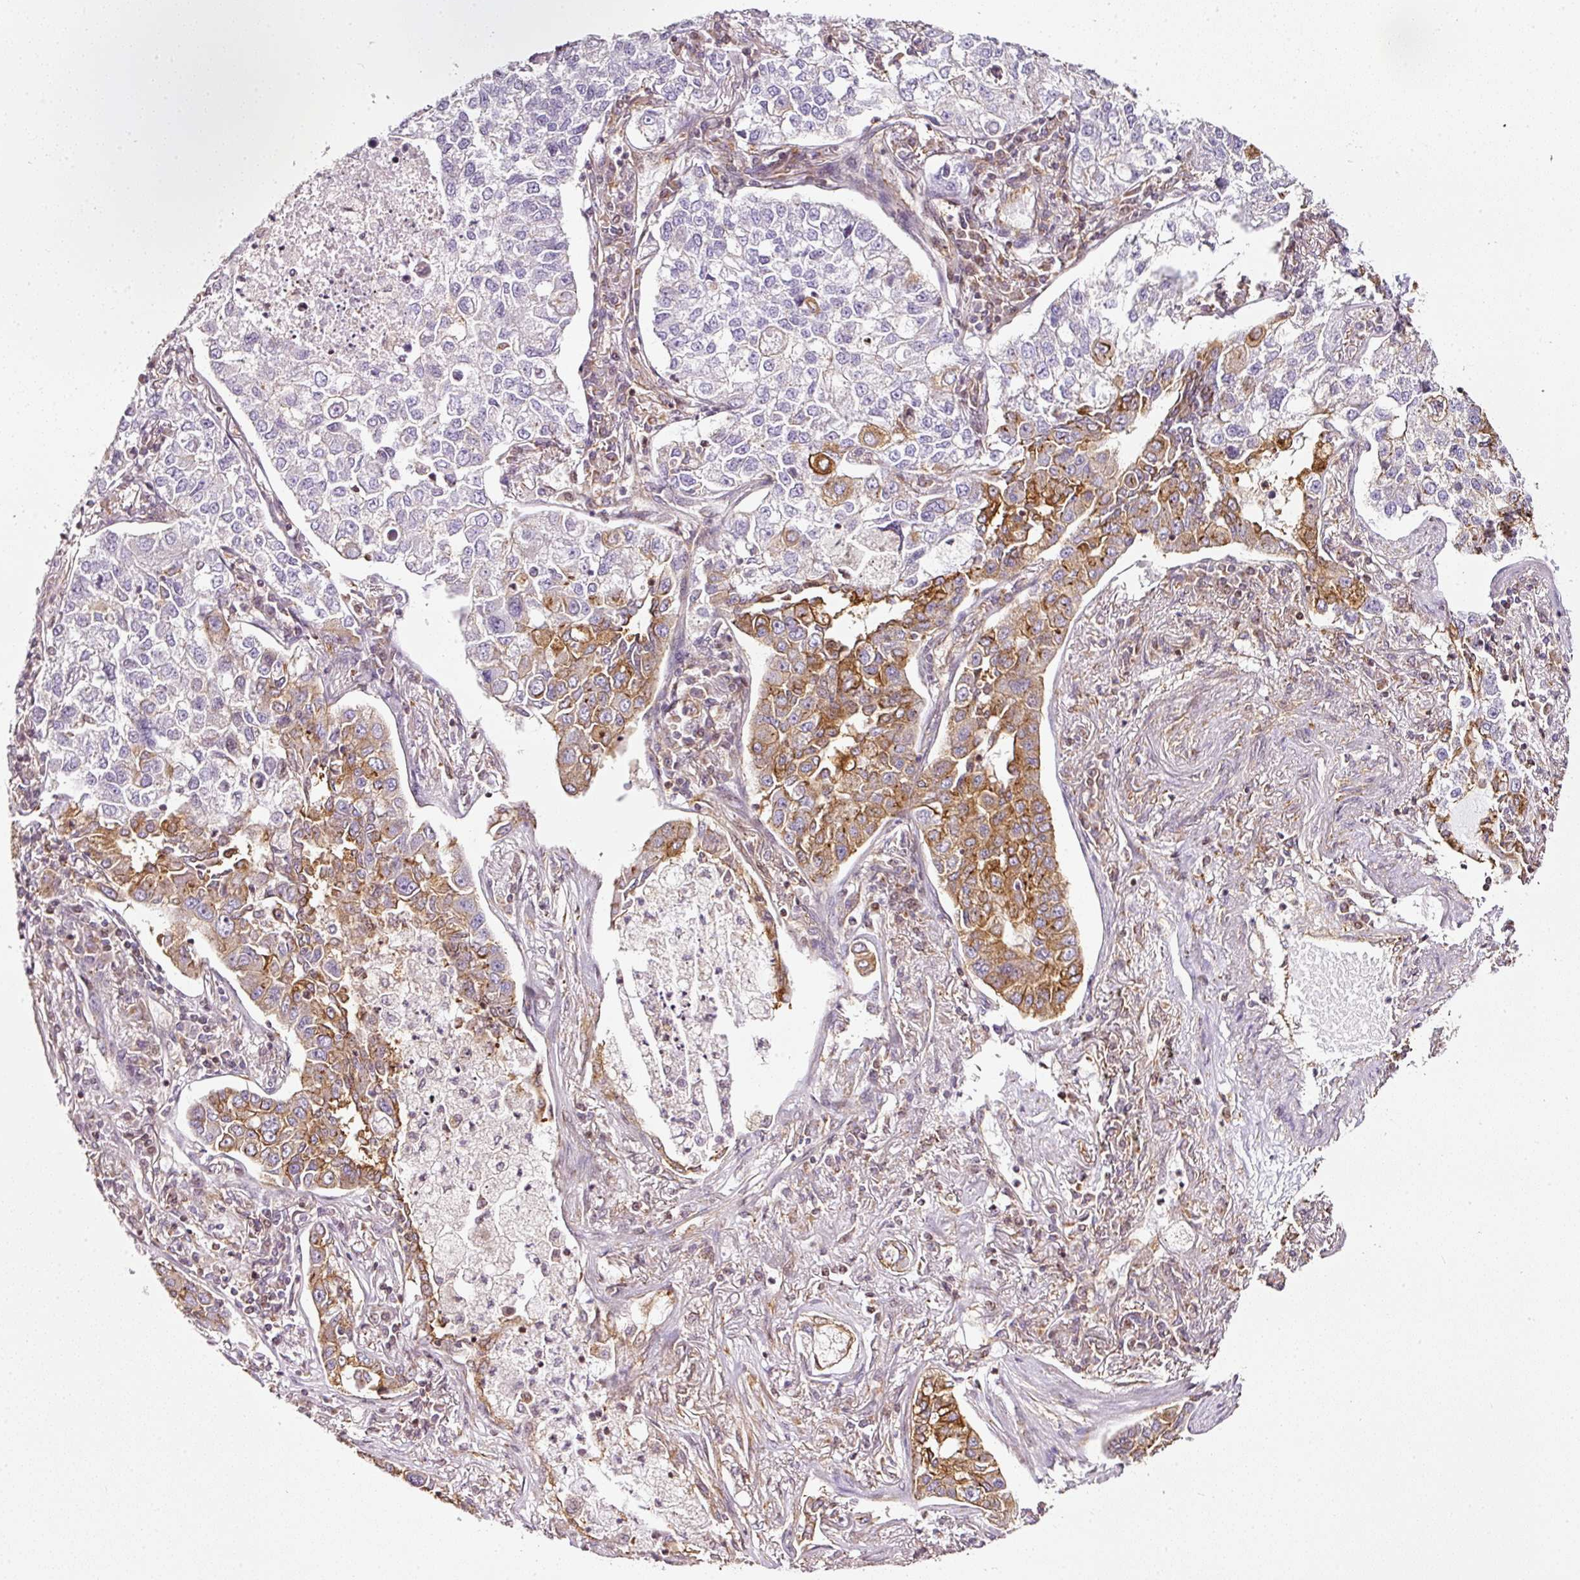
{"staining": {"intensity": "strong", "quantity": "25%-75%", "location": "cytoplasmic/membranous"}, "tissue": "lung cancer", "cell_type": "Tumor cells", "image_type": "cancer", "snomed": [{"axis": "morphology", "description": "Adenocarcinoma, NOS"}, {"axis": "topography", "description": "Lung"}], "caption": "A brown stain shows strong cytoplasmic/membranous expression of a protein in human lung cancer tumor cells.", "gene": "SCNM1", "patient": {"sex": "male", "age": 49}}